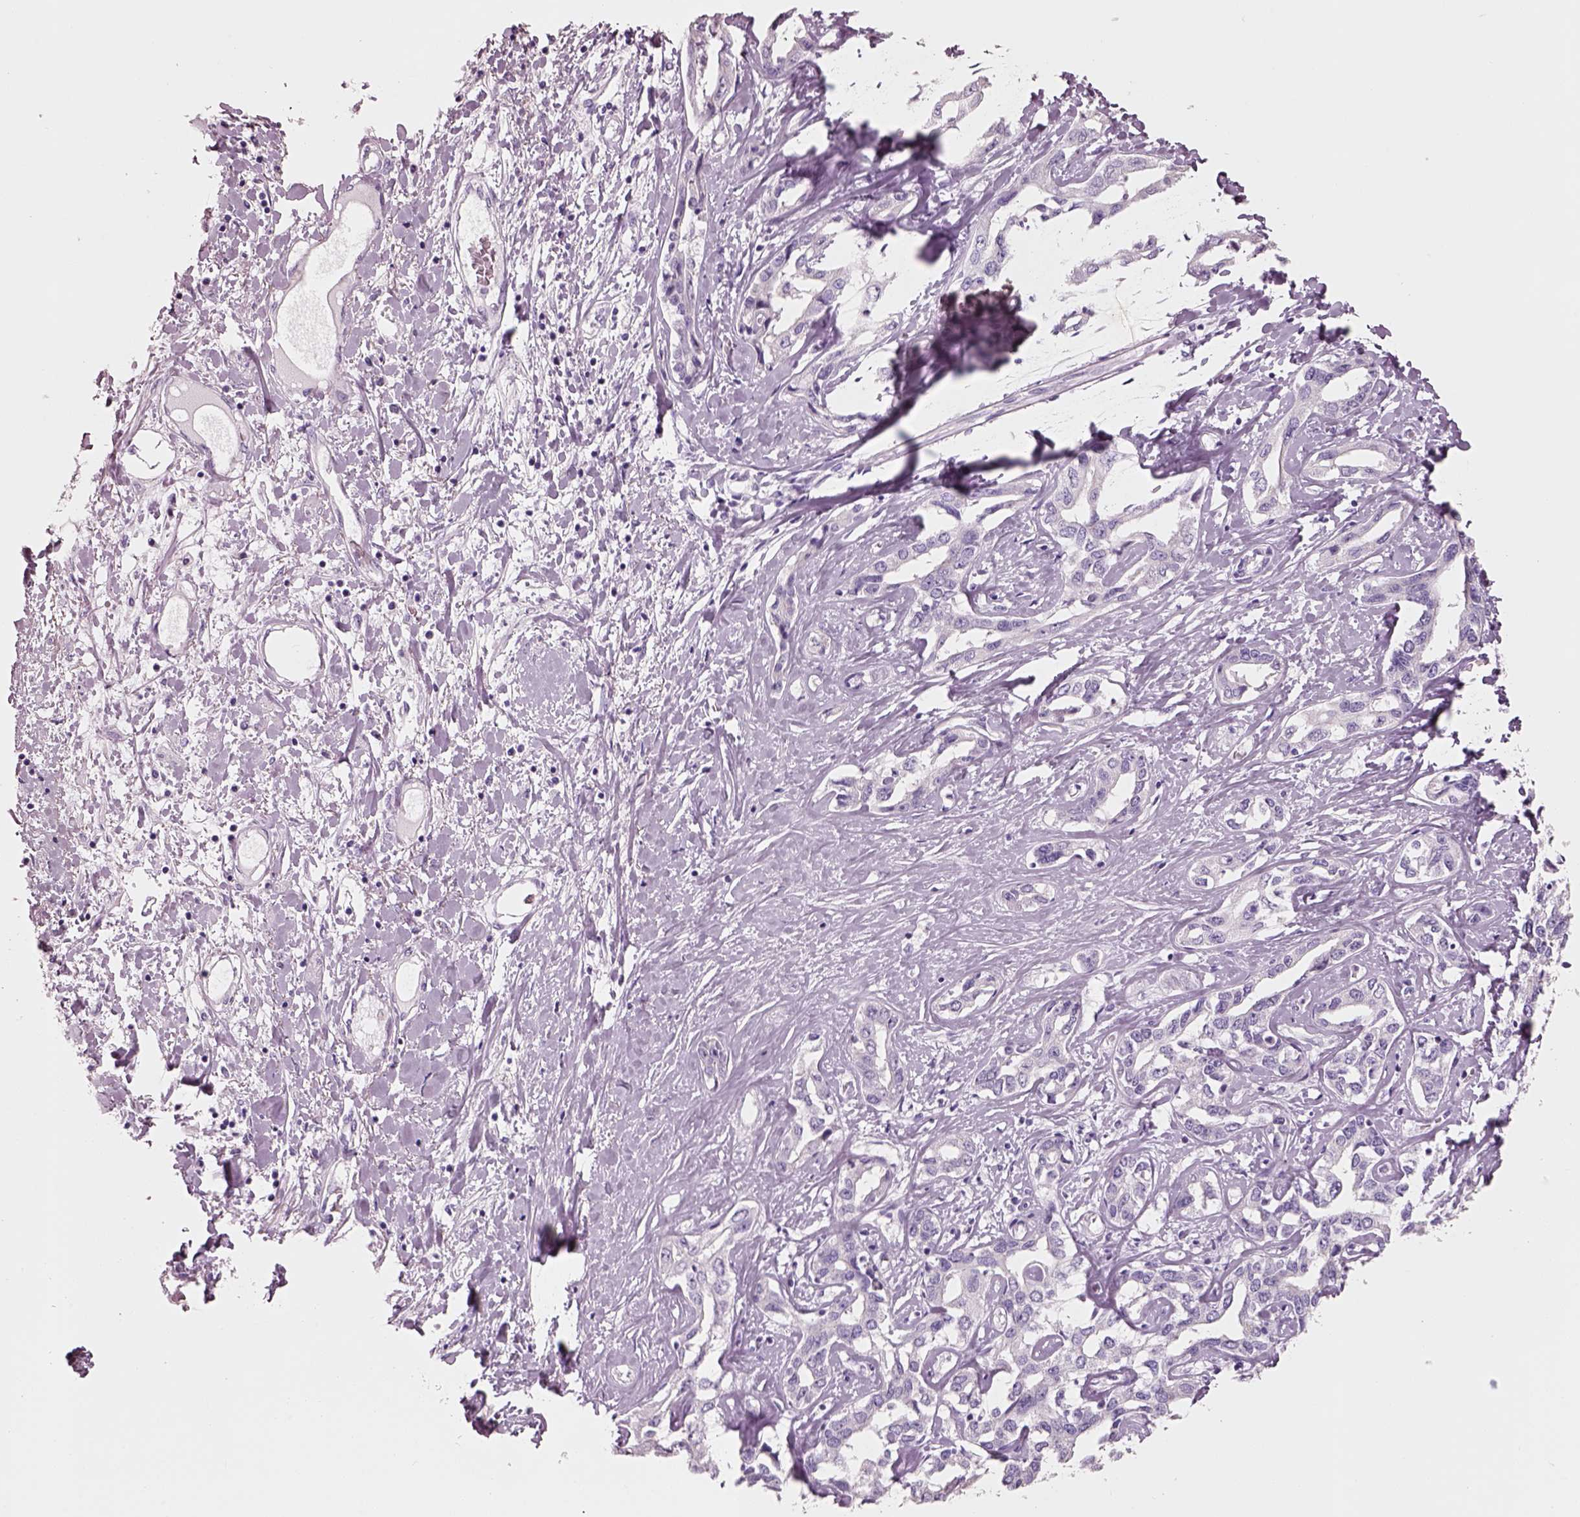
{"staining": {"intensity": "negative", "quantity": "none", "location": "none"}, "tissue": "liver cancer", "cell_type": "Tumor cells", "image_type": "cancer", "snomed": [{"axis": "morphology", "description": "Cholangiocarcinoma"}, {"axis": "topography", "description": "Liver"}], "caption": "Tumor cells show no significant positivity in liver cancer.", "gene": "PNOC", "patient": {"sex": "male", "age": 59}}